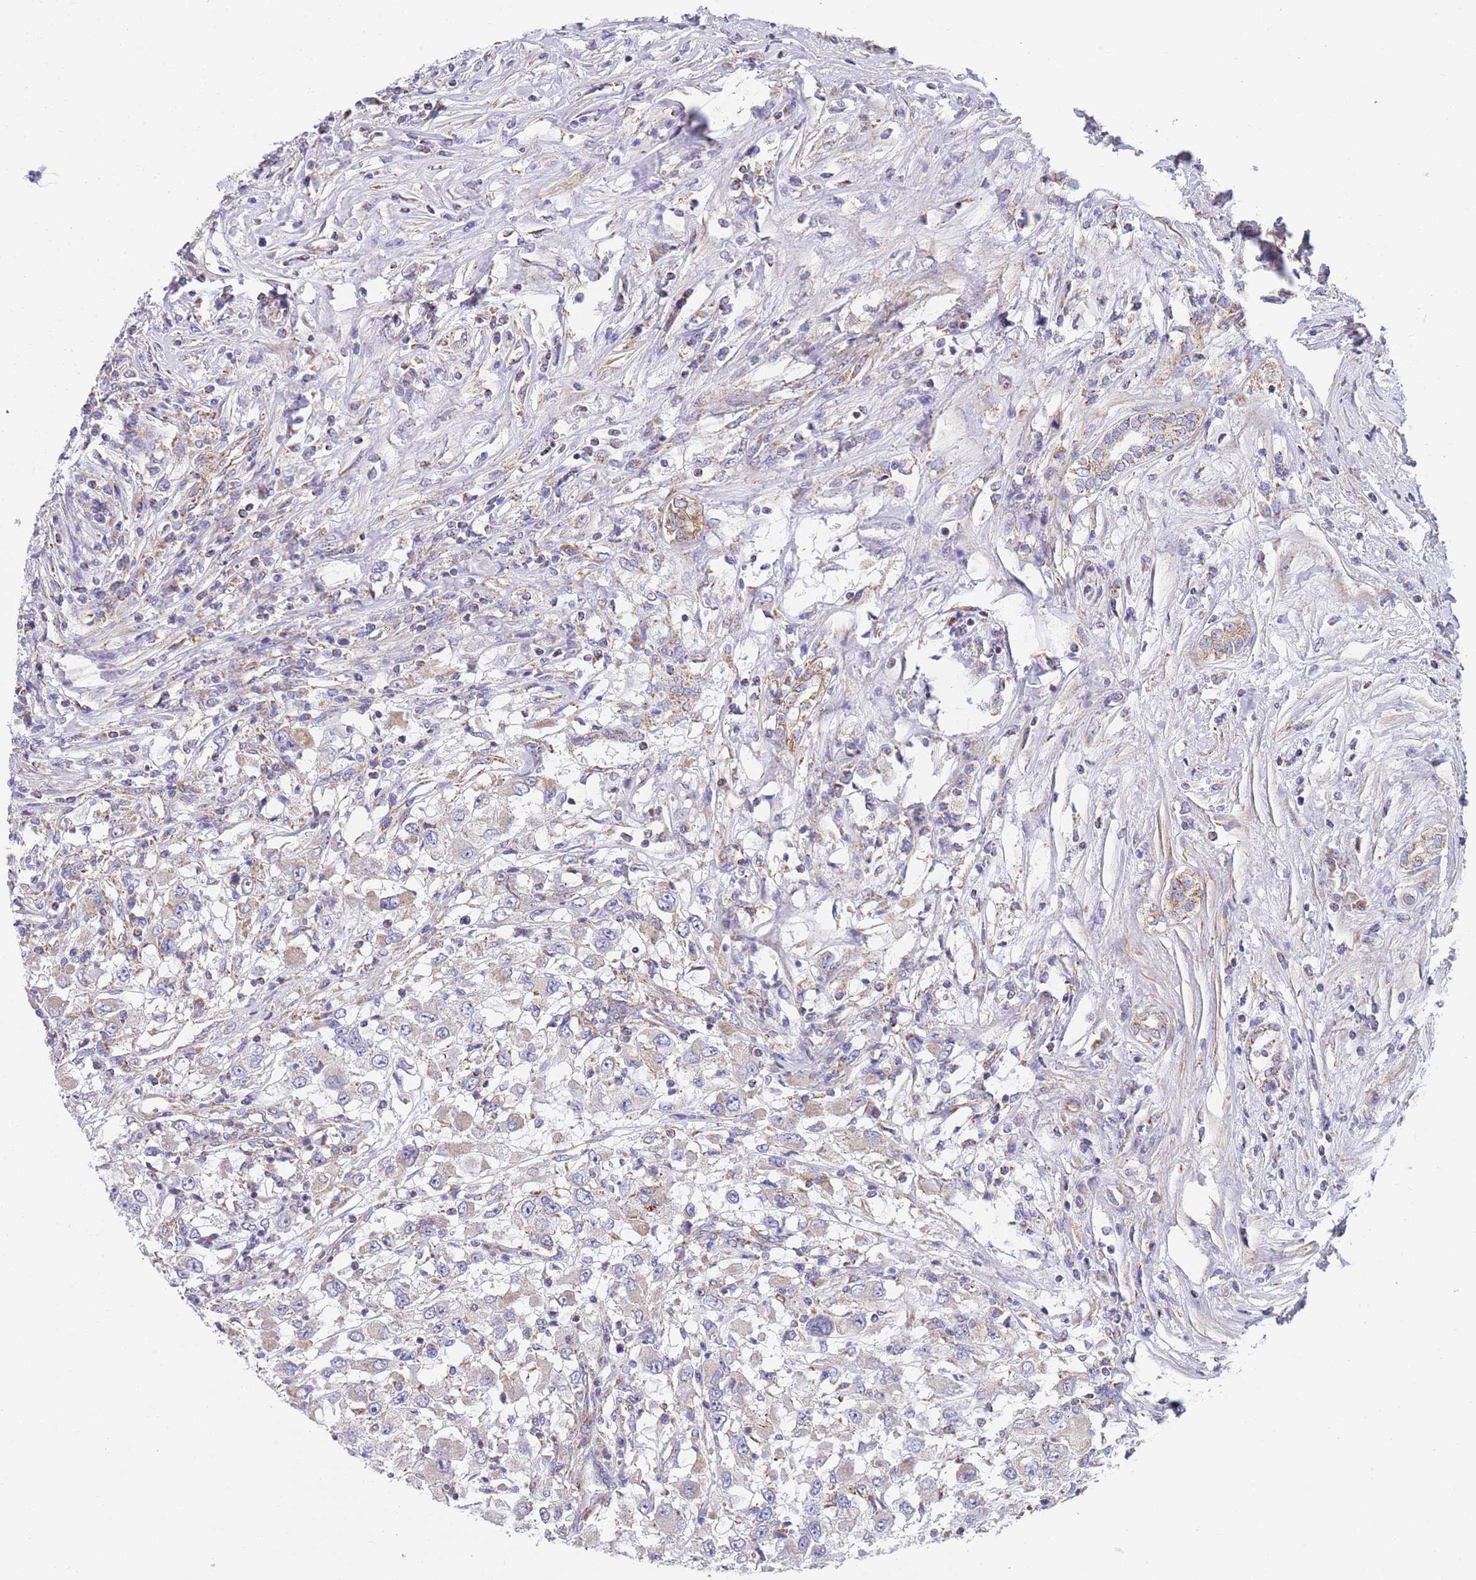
{"staining": {"intensity": "weak", "quantity": "<25%", "location": "cytoplasmic/membranous"}, "tissue": "renal cancer", "cell_type": "Tumor cells", "image_type": "cancer", "snomed": [{"axis": "morphology", "description": "Adenocarcinoma, NOS"}, {"axis": "topography", "description": "Kidney"}], "caption": "DAB (3,3'-diaminobenzidine) immunohistochemical staining of renal adenocarcinoma shows no significant positivity in tumor cells. (DAB (3,3'-diaminobenzidine) immunohistochemistry (IHC) with hematoxylin counter stain).", "gene": "PWWP3A", "patient": {"sex": "female", "age": 67}}